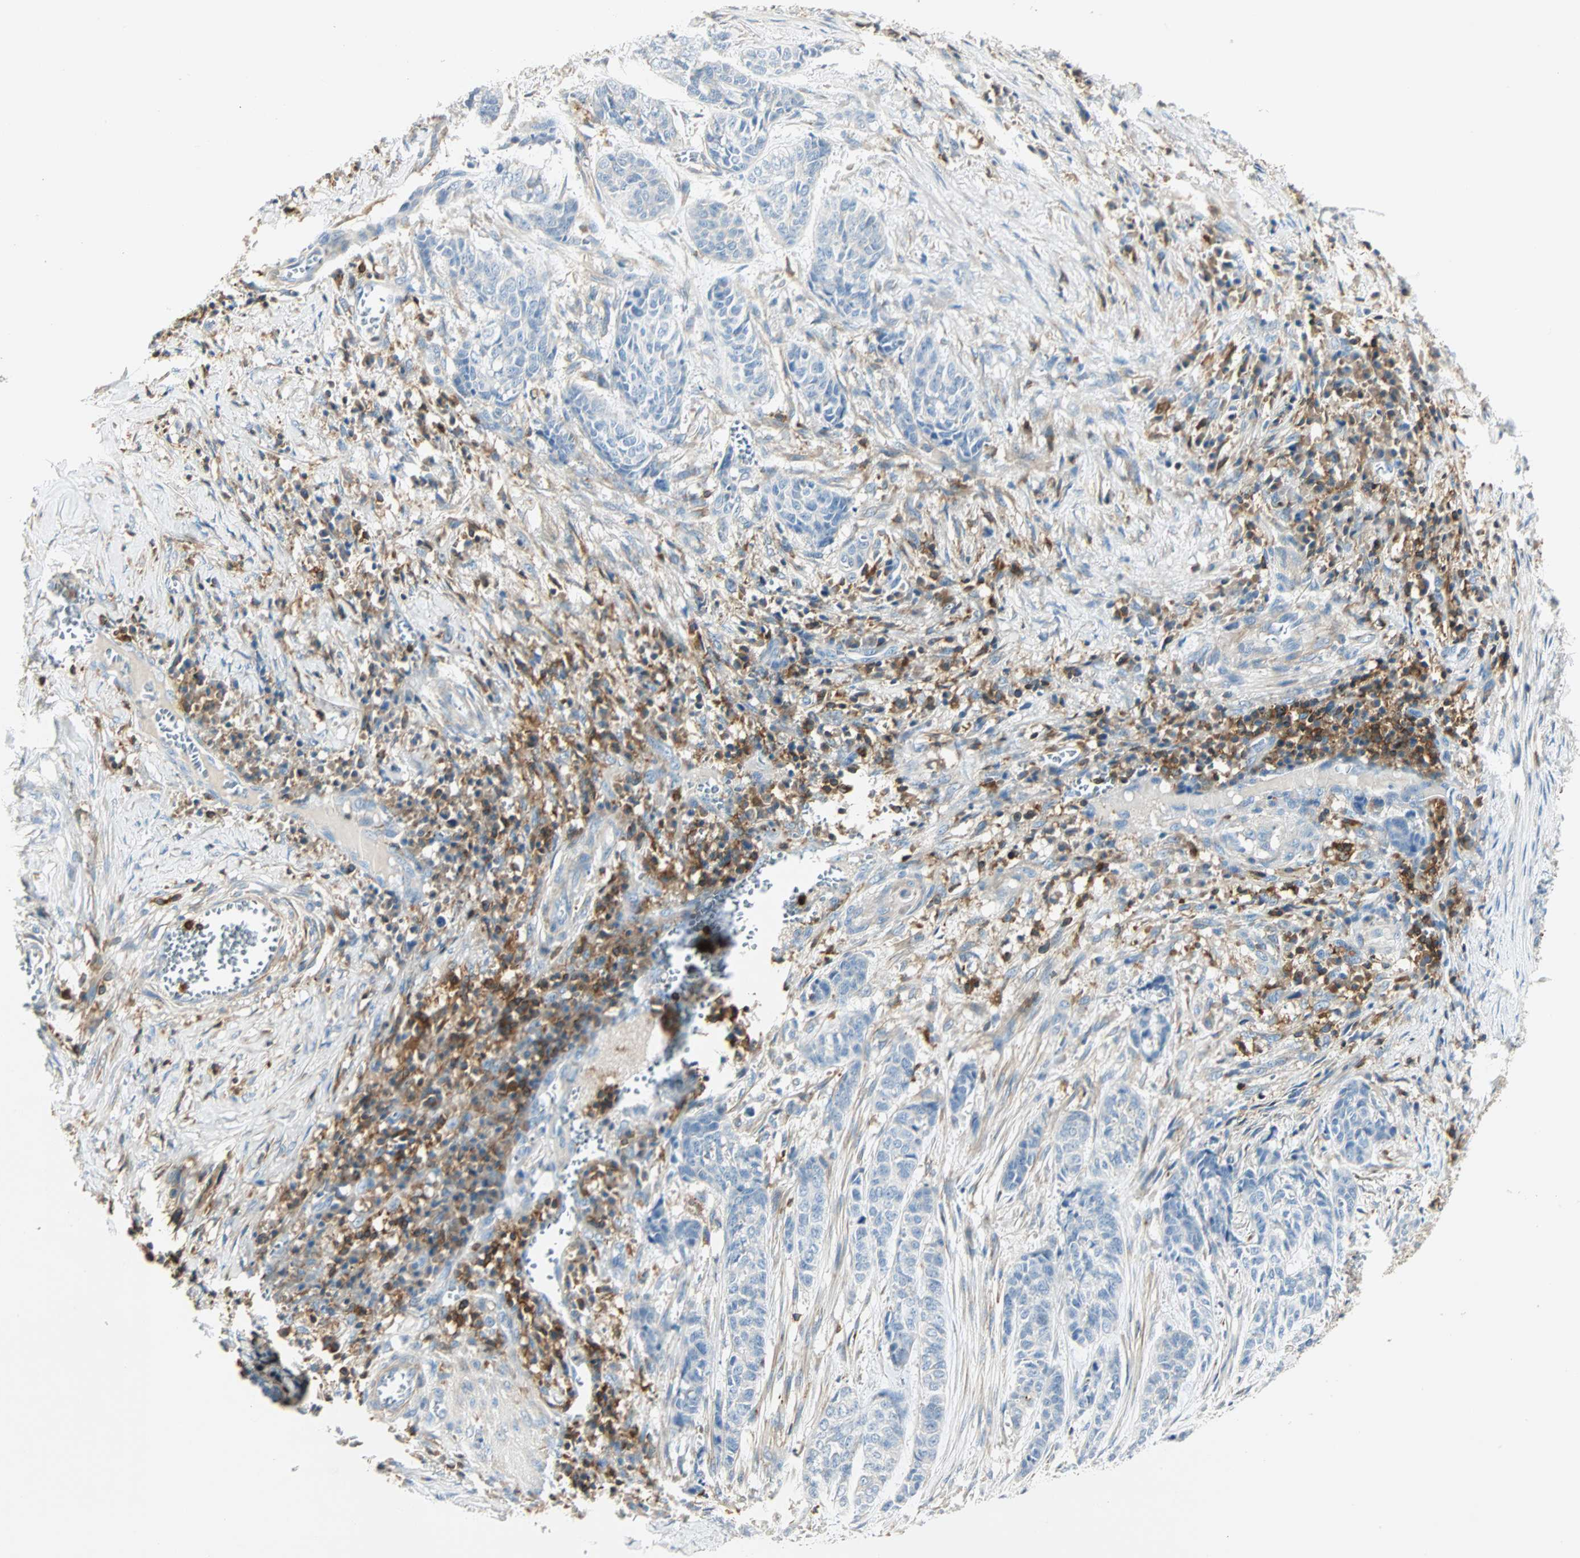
{"staining": {"intensity": "negative", "quantity": "none", "location": "none"}, "tissue": "skin cancer", "cell_type": "Tumor cells", "image_type": "cancer", "snomed": [{"axis": "morphology", "description": "Basal cell carcinoma"}, {"axis": "topography", "description": "Skin"}], "caption": "This is an immunohistochemistry histopathology image of human skin basal cell carcinoma. There is no expression in tumor cells.", "gene": "FMNL1", "patient": {"sex": "female", "age": 64}}